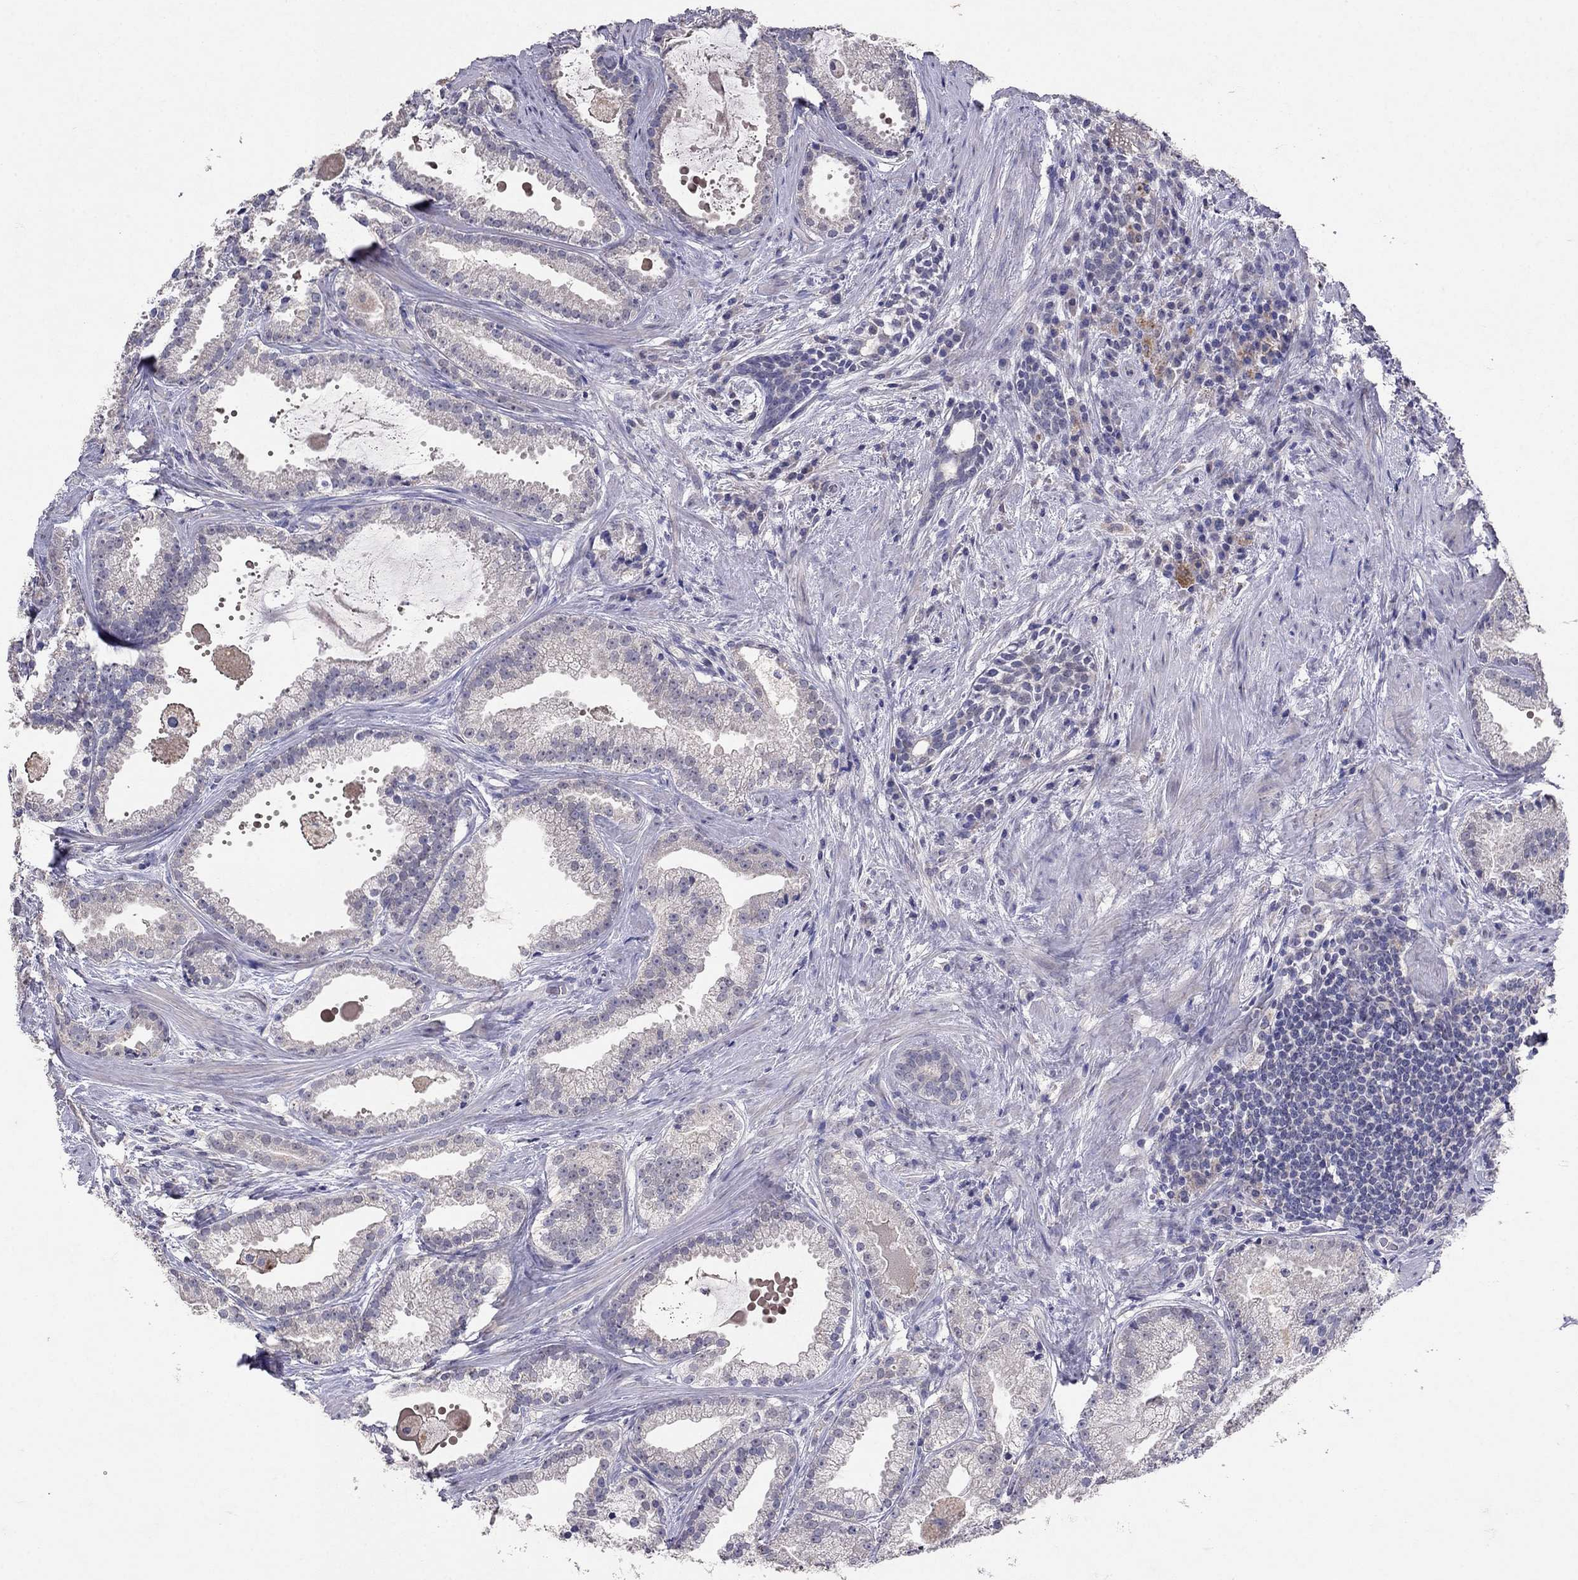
{"staining": {"intensity": "negative", "quantity": "none", "location": "none"}, "tissue": "prostate cancer", "cell_type": "Tumor cells", "image_type": "cancer", "snomed": [{"axis": "morphology", "description": "Adenocarcinoma, NOS"}, {"axis": "morphology", "description": "Adenocarcinoma, High grade"}, {"axis": "topography", "description": "Prostate"}], "caption": "Tumor cells are negative for brown protein staining in adenocarcinoma (high-grade) (prostate). (DAB (3,3'-diaminobenzidine) immunohistochemistry with hematoxylin counter stain).", "gene": "FST", "patient": {"sex": "male", "age": 64}}